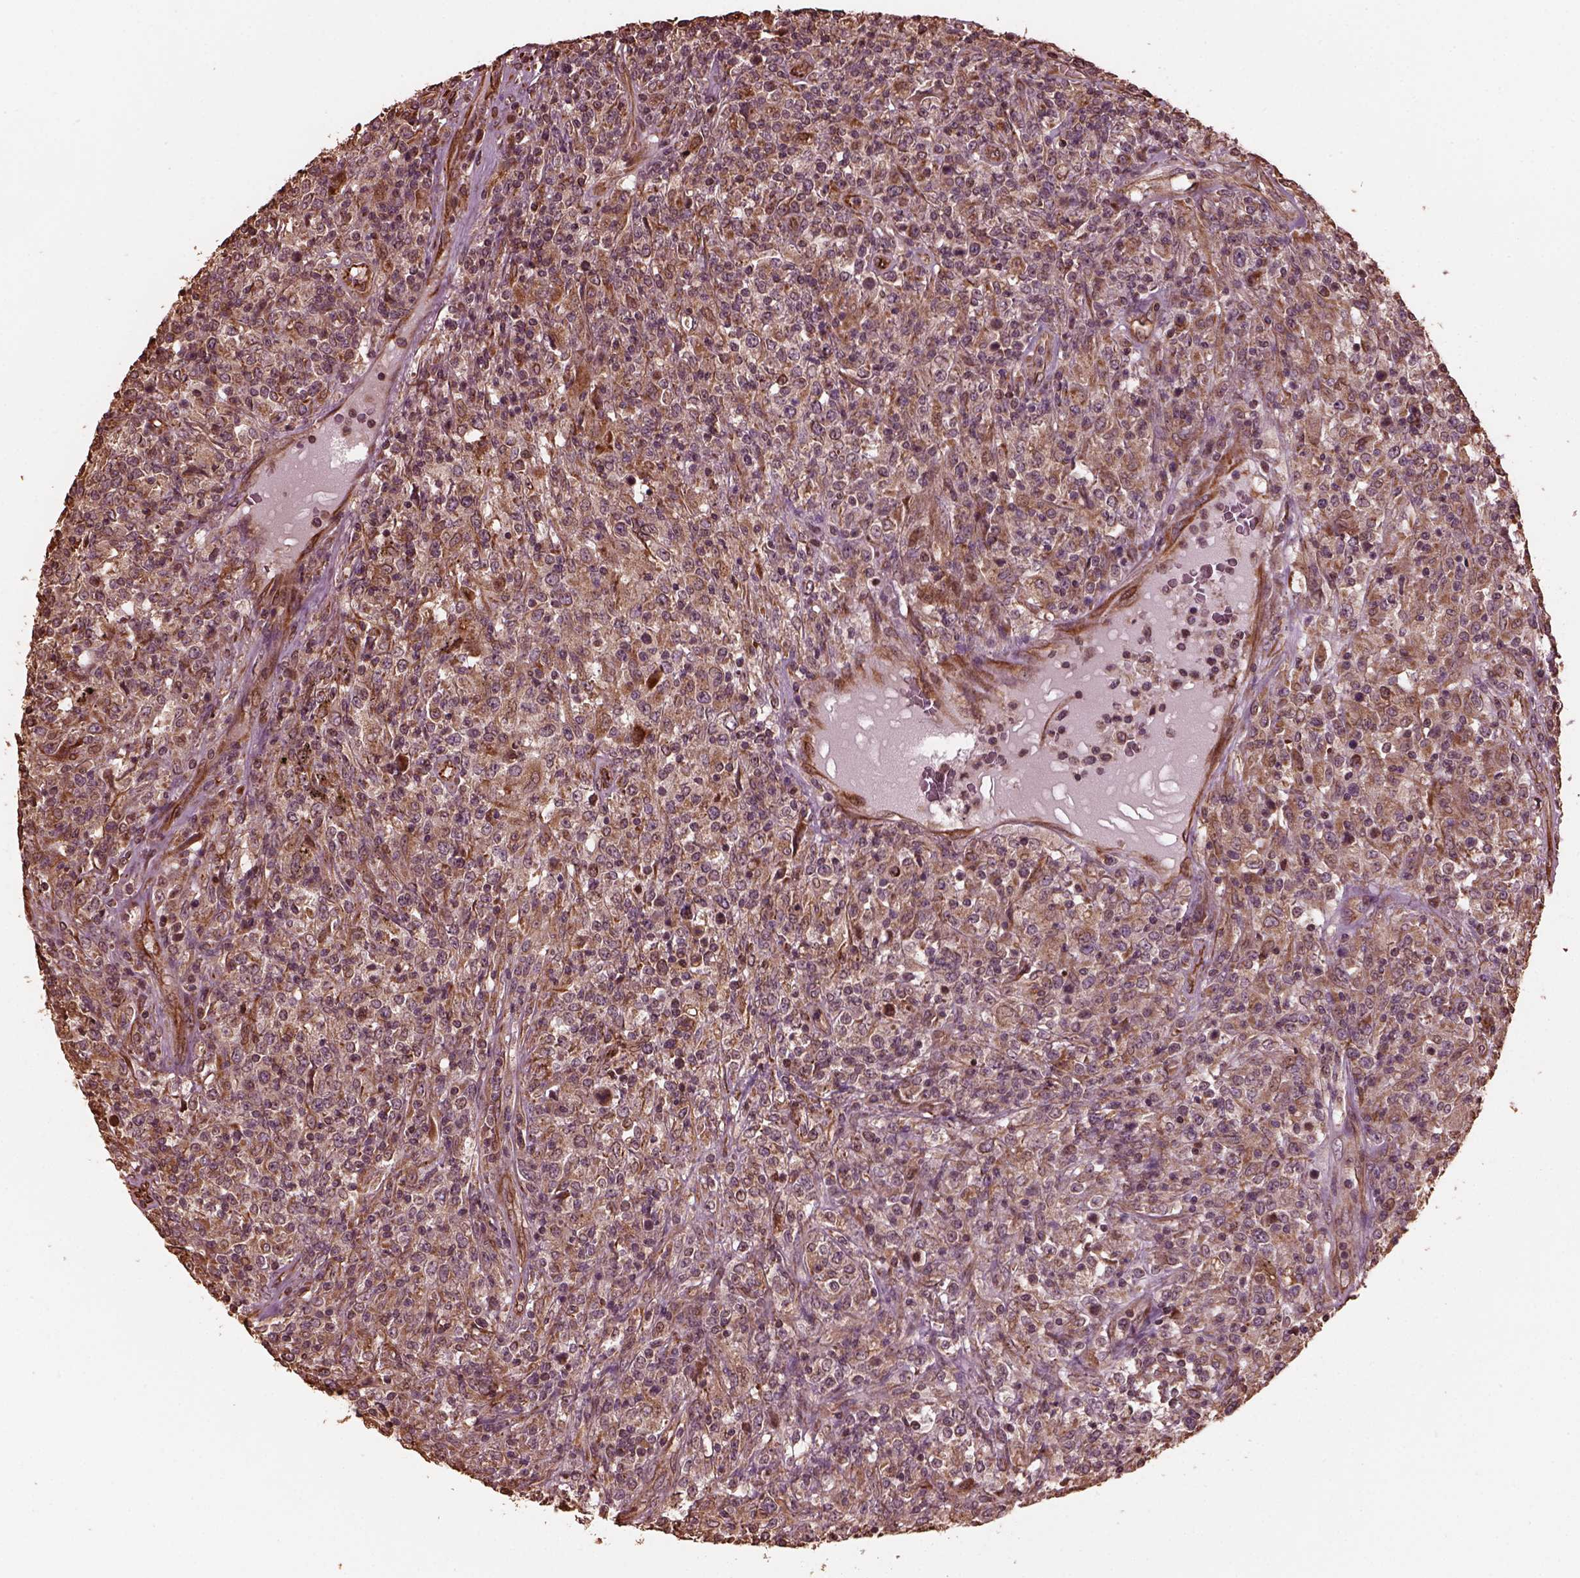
{"staining": {"intensity": "moderate", "quantity": ">75%", "location": "cytoplasmic/membranous"}, "tissue": "lymphoma", "cell_type": "Tumor cells", "image_type": "cancer", "snomed": [{"axis": "morphology", "description": "Malignant lymphoma, non-Hodgkin's type, High grade"}, {"axis": "topography", "description": "Lung"}], "caption": "The histopathology image exhibits immunohistochemical staining of high-grade malignant lymphoma, non-Hodgkin's type. There is moderate cytoplasmic/membranous positivity is seen in approximately >75% of tumor cells.", "gene": "GTPBP1", "patient": {"sex": "male", "age": 79}}